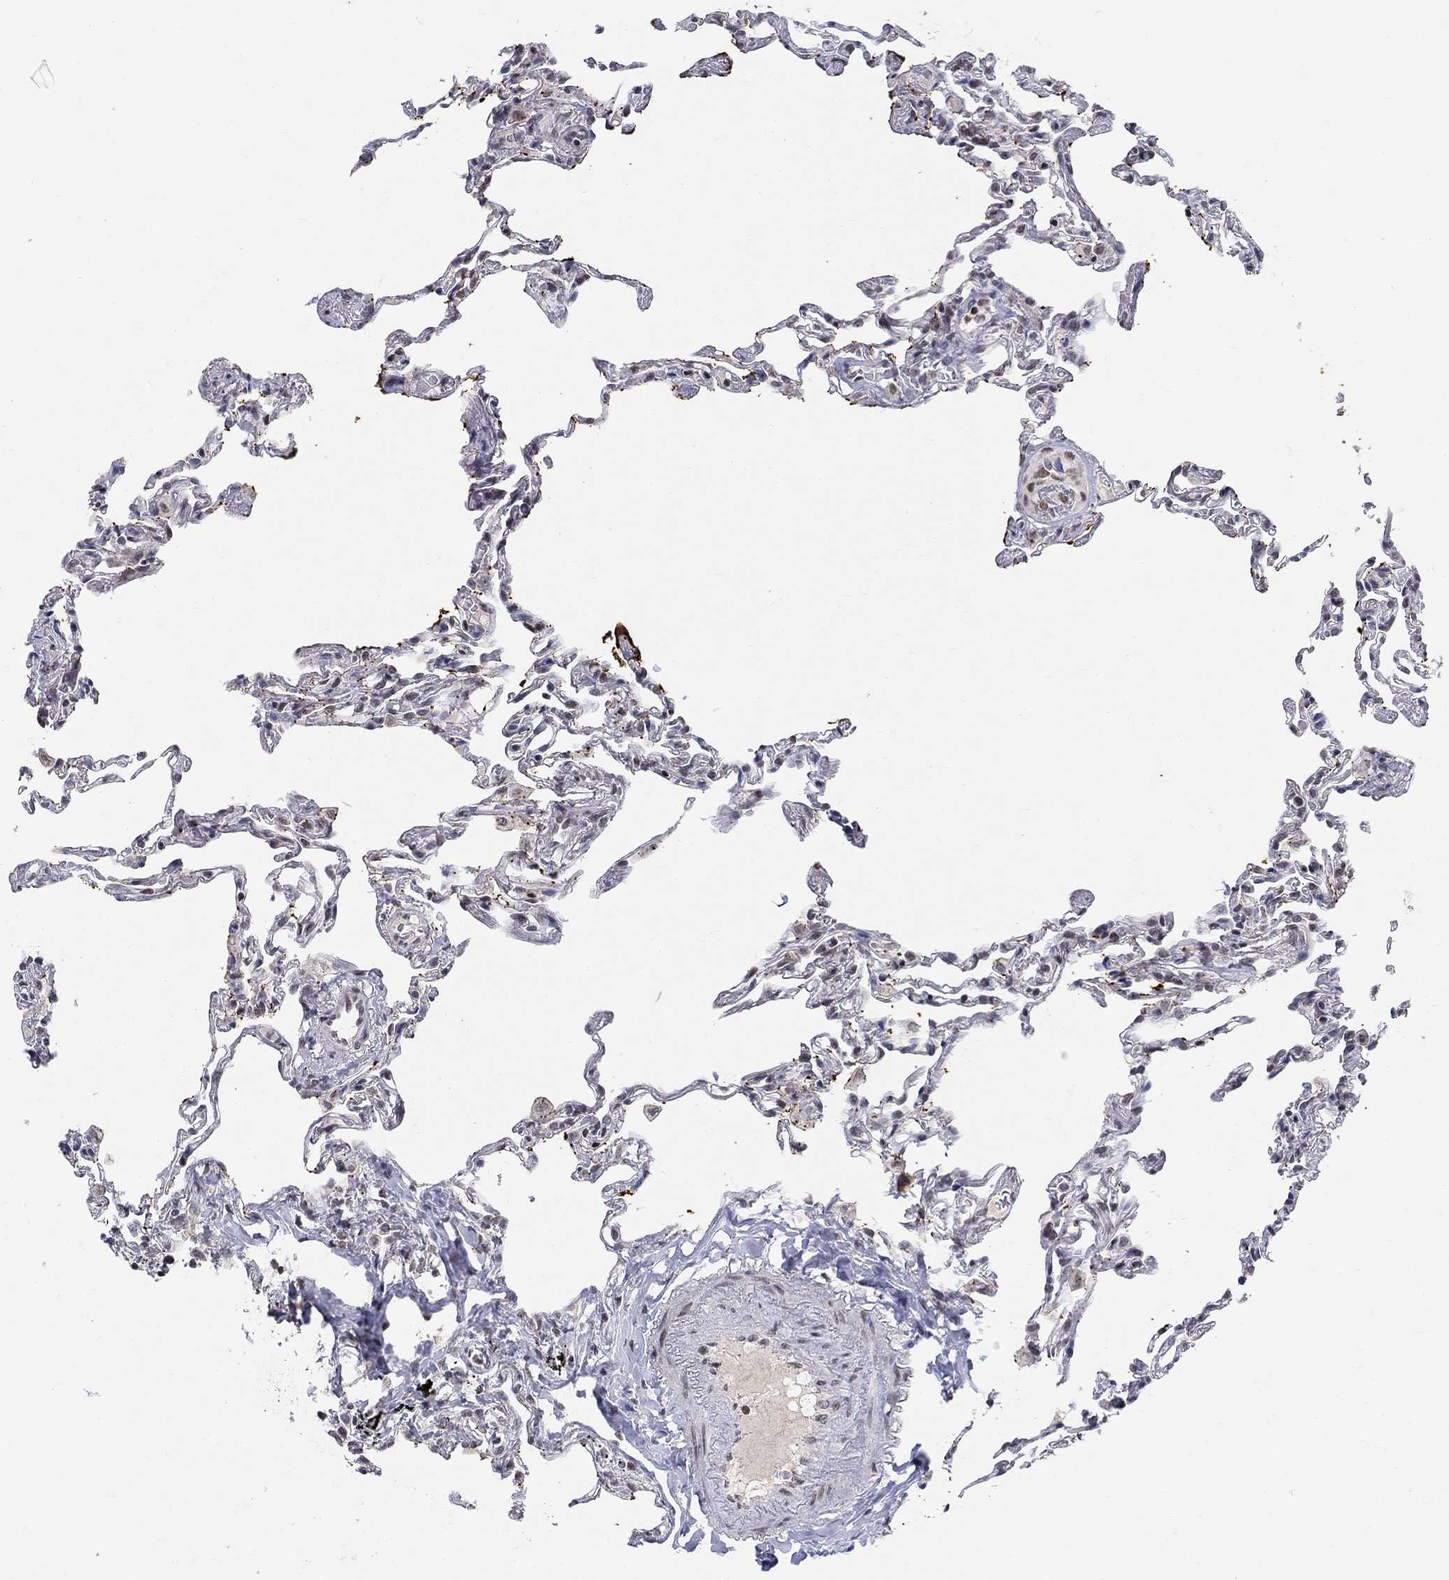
{"staining": {"intensity": "moderate", "quantity": "25%-75%", "location": "nuclear"}, "tissue": "lung", "cell_type": "Alveolar cells", "image_type": "normal", "snomed": [{"axis": "morphology", "description": "Normal tissue, NOS"}, {"axis": "topography", "description": "Lung"}], "caption": "The micrograph reveals staining of normal lung, revealing moderate nuclear protein staining (brown color) within alveolar cells. The protein of interest is stained brown, and the nuclei are stained in blue (DAB IHC with brightfield microscopy, high magnification).", "gene": "KLF12", "patient": {"sex": "female", "age": 57}}